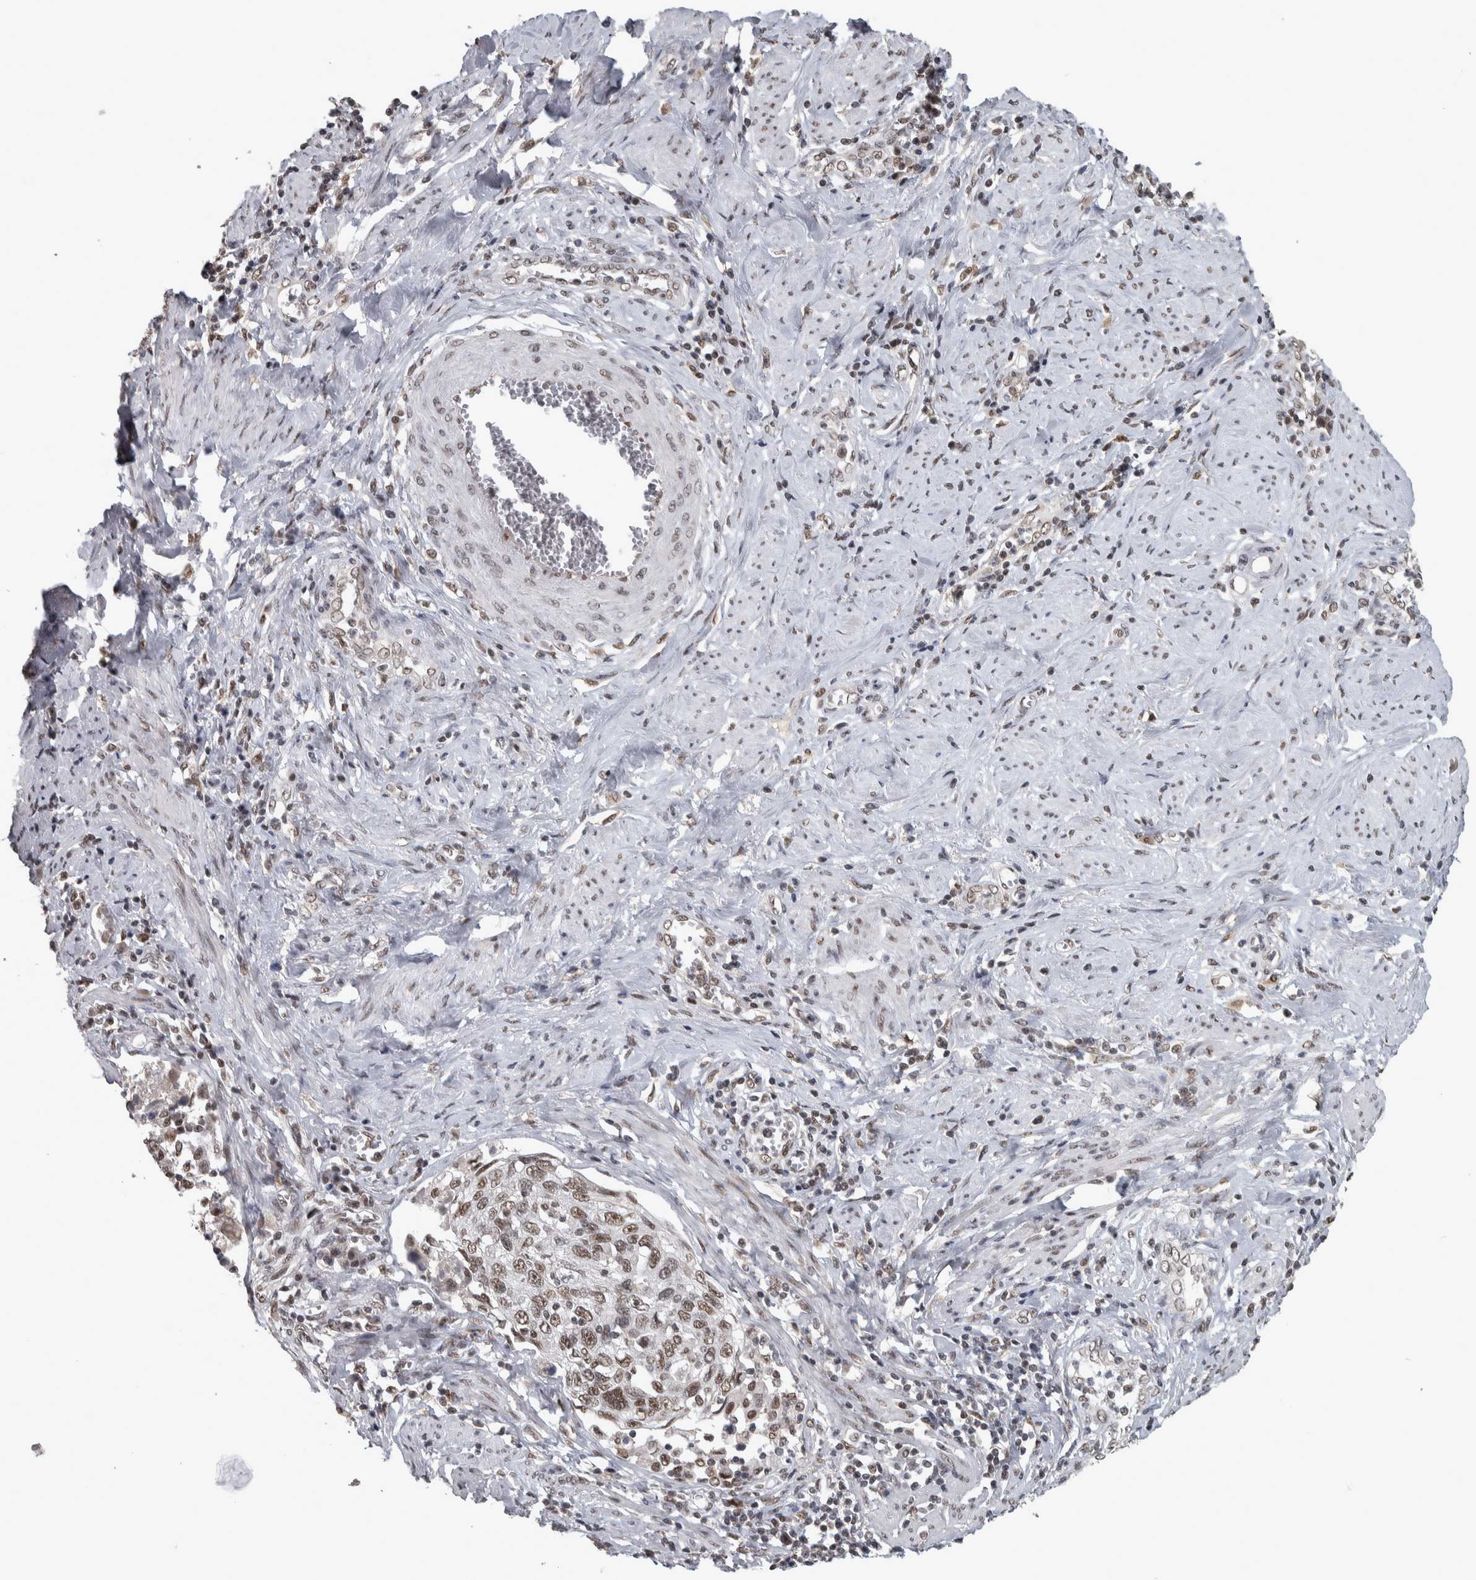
{"staining": {"intensity": "moderate", "quantity": ">75%", "location": "nuclear"}, "tissue": "cervical cancer", "cell_type": "Tumor cells", "image_type": "cancer", "snomed": [{"axis": "morphology", "description": "Squamous cell carcinoma, NOS"}, {"axis": "topography", "description": "Cervix"}], "caption": "Moderate nuclear expression for a protein is appreciated in about >75% of tumor cells of cervical cancer (squamous cell carcinoma) using IHC.", "gene": "DDX42", "patient": {"sex": "female", "age": 53}}